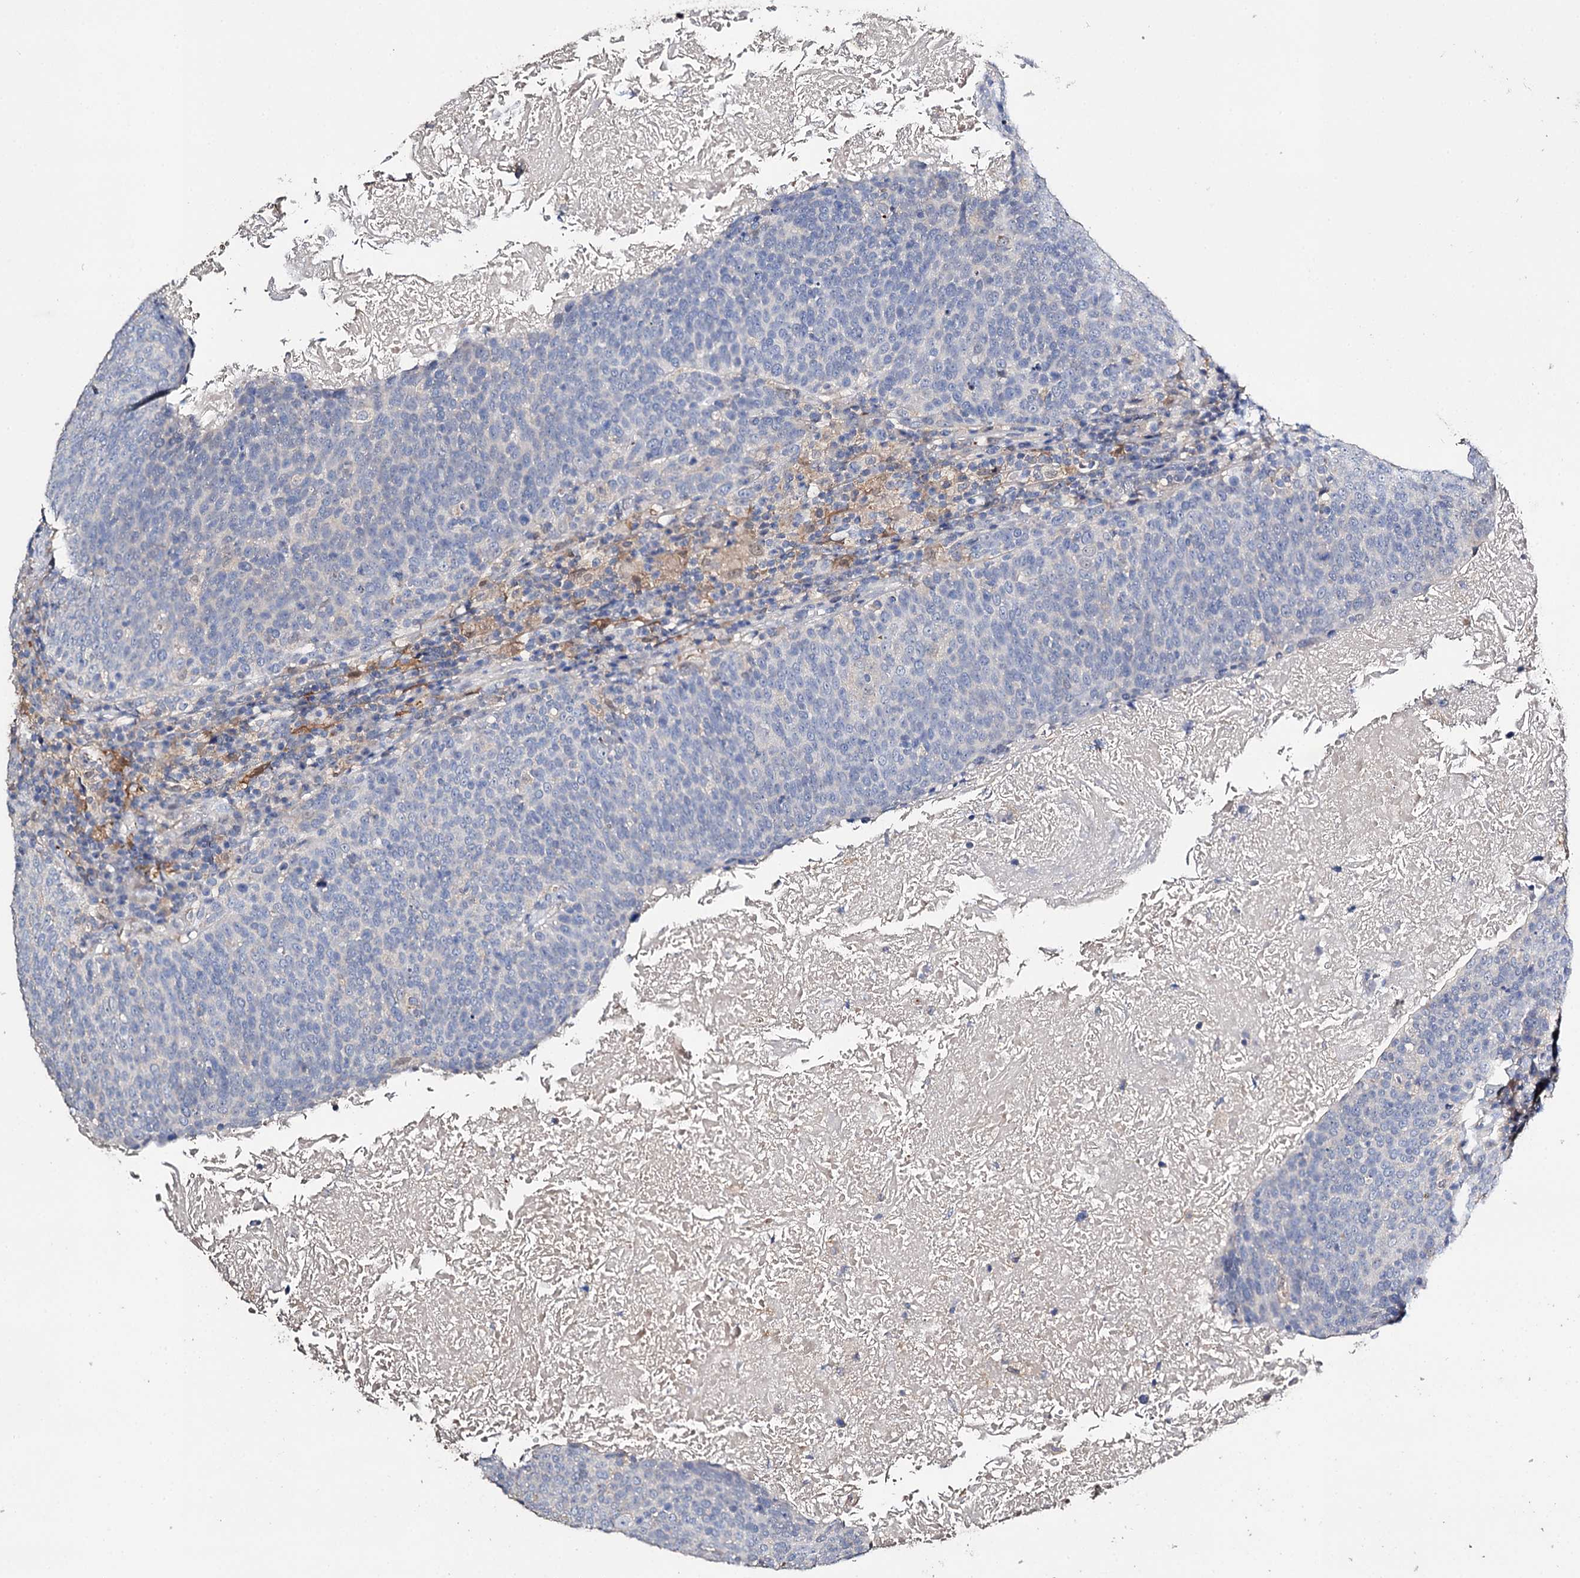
{"staining": {"intensity": "negative", "quantity": "none", "location": "none"}, "tissue": "head and neck cancer", "cell_type": "Tumor cells", "image_type": "cancer", "snomed": [{"axis": "morphology", "description": "Squamous cell carcinoma, NOS"}, {"axis": "morphology", "description": "Squamous cell carcinoma, metastatic, NOS"}, {"axis": "topography", "description": "Lymph node"}, {"axis": "topography", "description": "Head-Neck"}], "caption": "The photomicrograph demonstrates no significant expression in tumor cells of head and neck cancer (metastatic squamous cell carcinoma).", "gene": "DNAH6", "patient": {"sex": "male", "age": 62}}